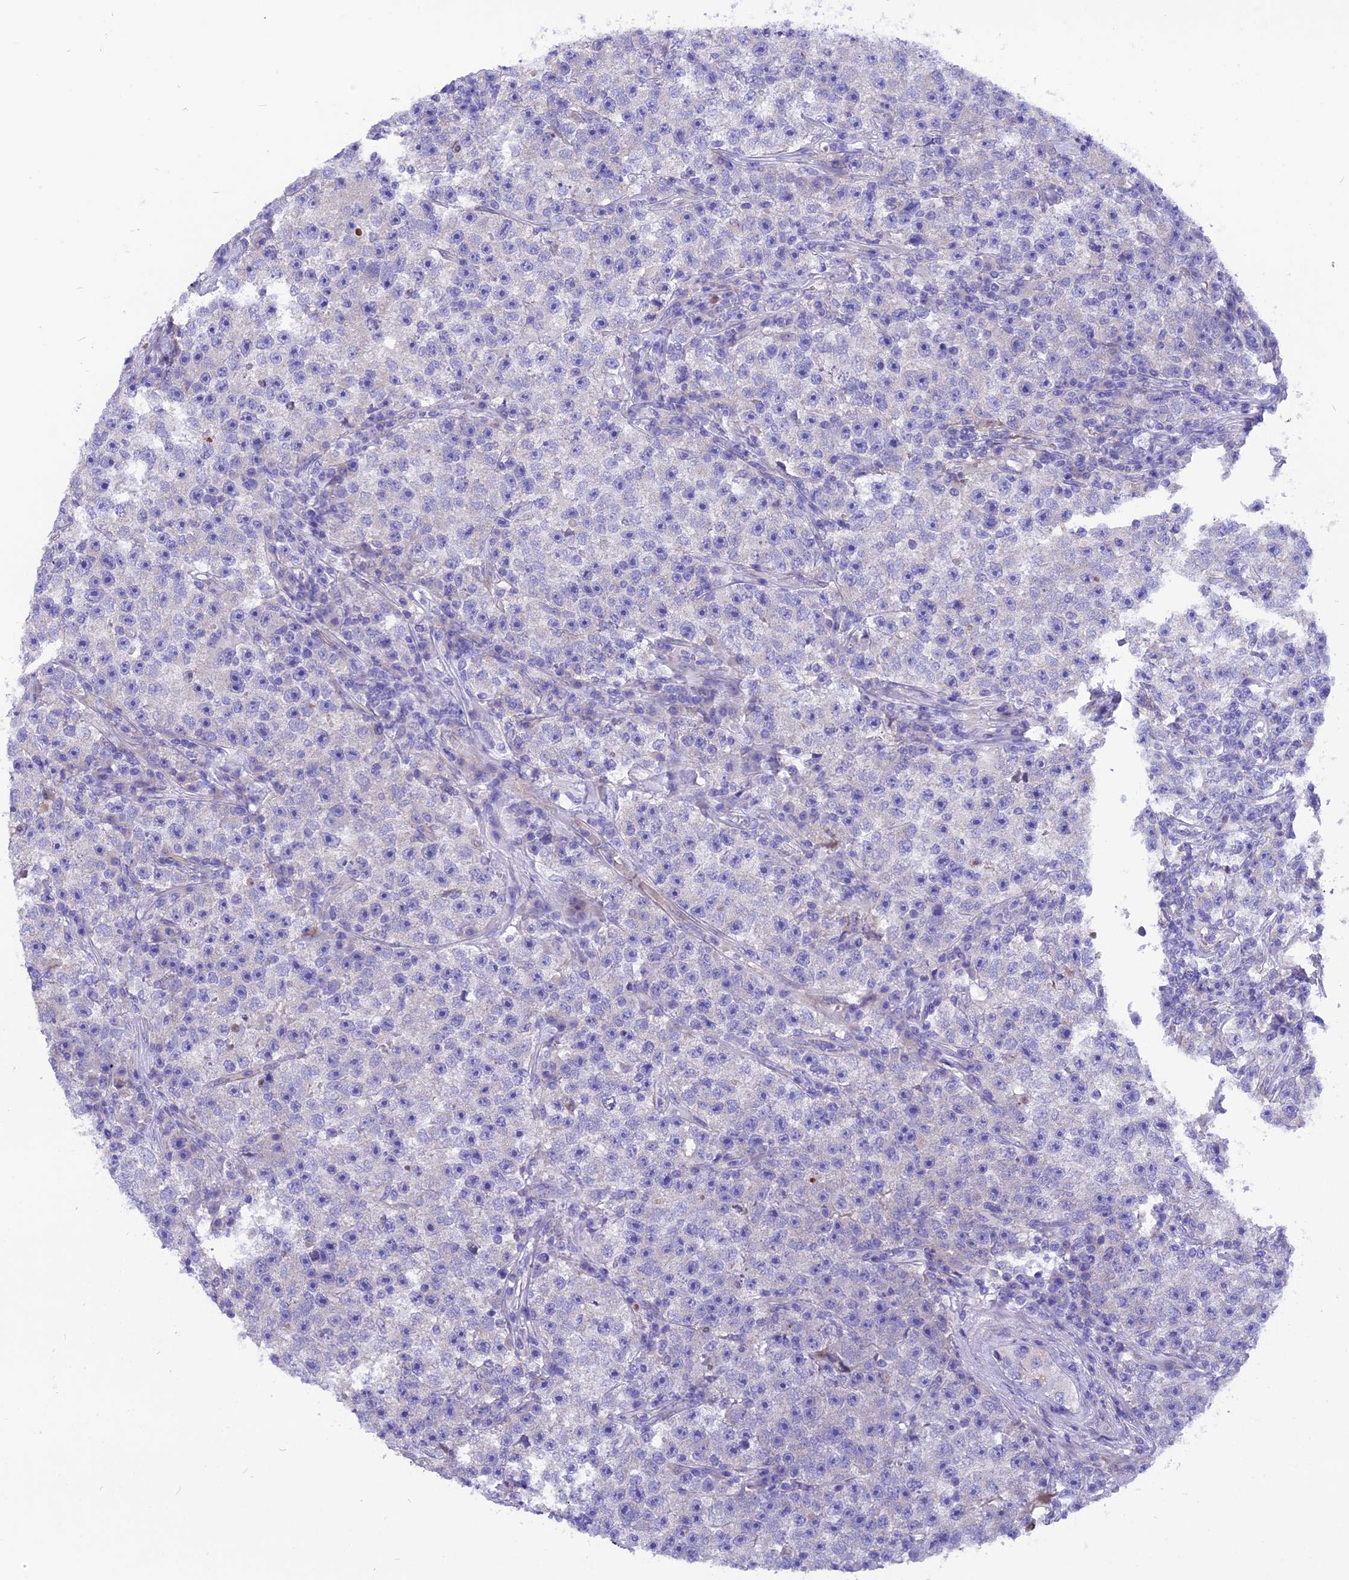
{"staining": {"intensity": "negative", "quantity": "none", "location": "none"}, "tissue": "testis cancer", "cell_type": "Tumor cells", "image_type": "cancer", "snomed": [{"axis": "morphology", "description": "Seminoma, NOS"}, {"axis": "topography", "description": "Testis"}], "caption": "A photomicrograph of human testis seminoma is negative for staining in tumor cells.", "gene": "TMEM138", "patient": {"sex": "male", "age": 22}}